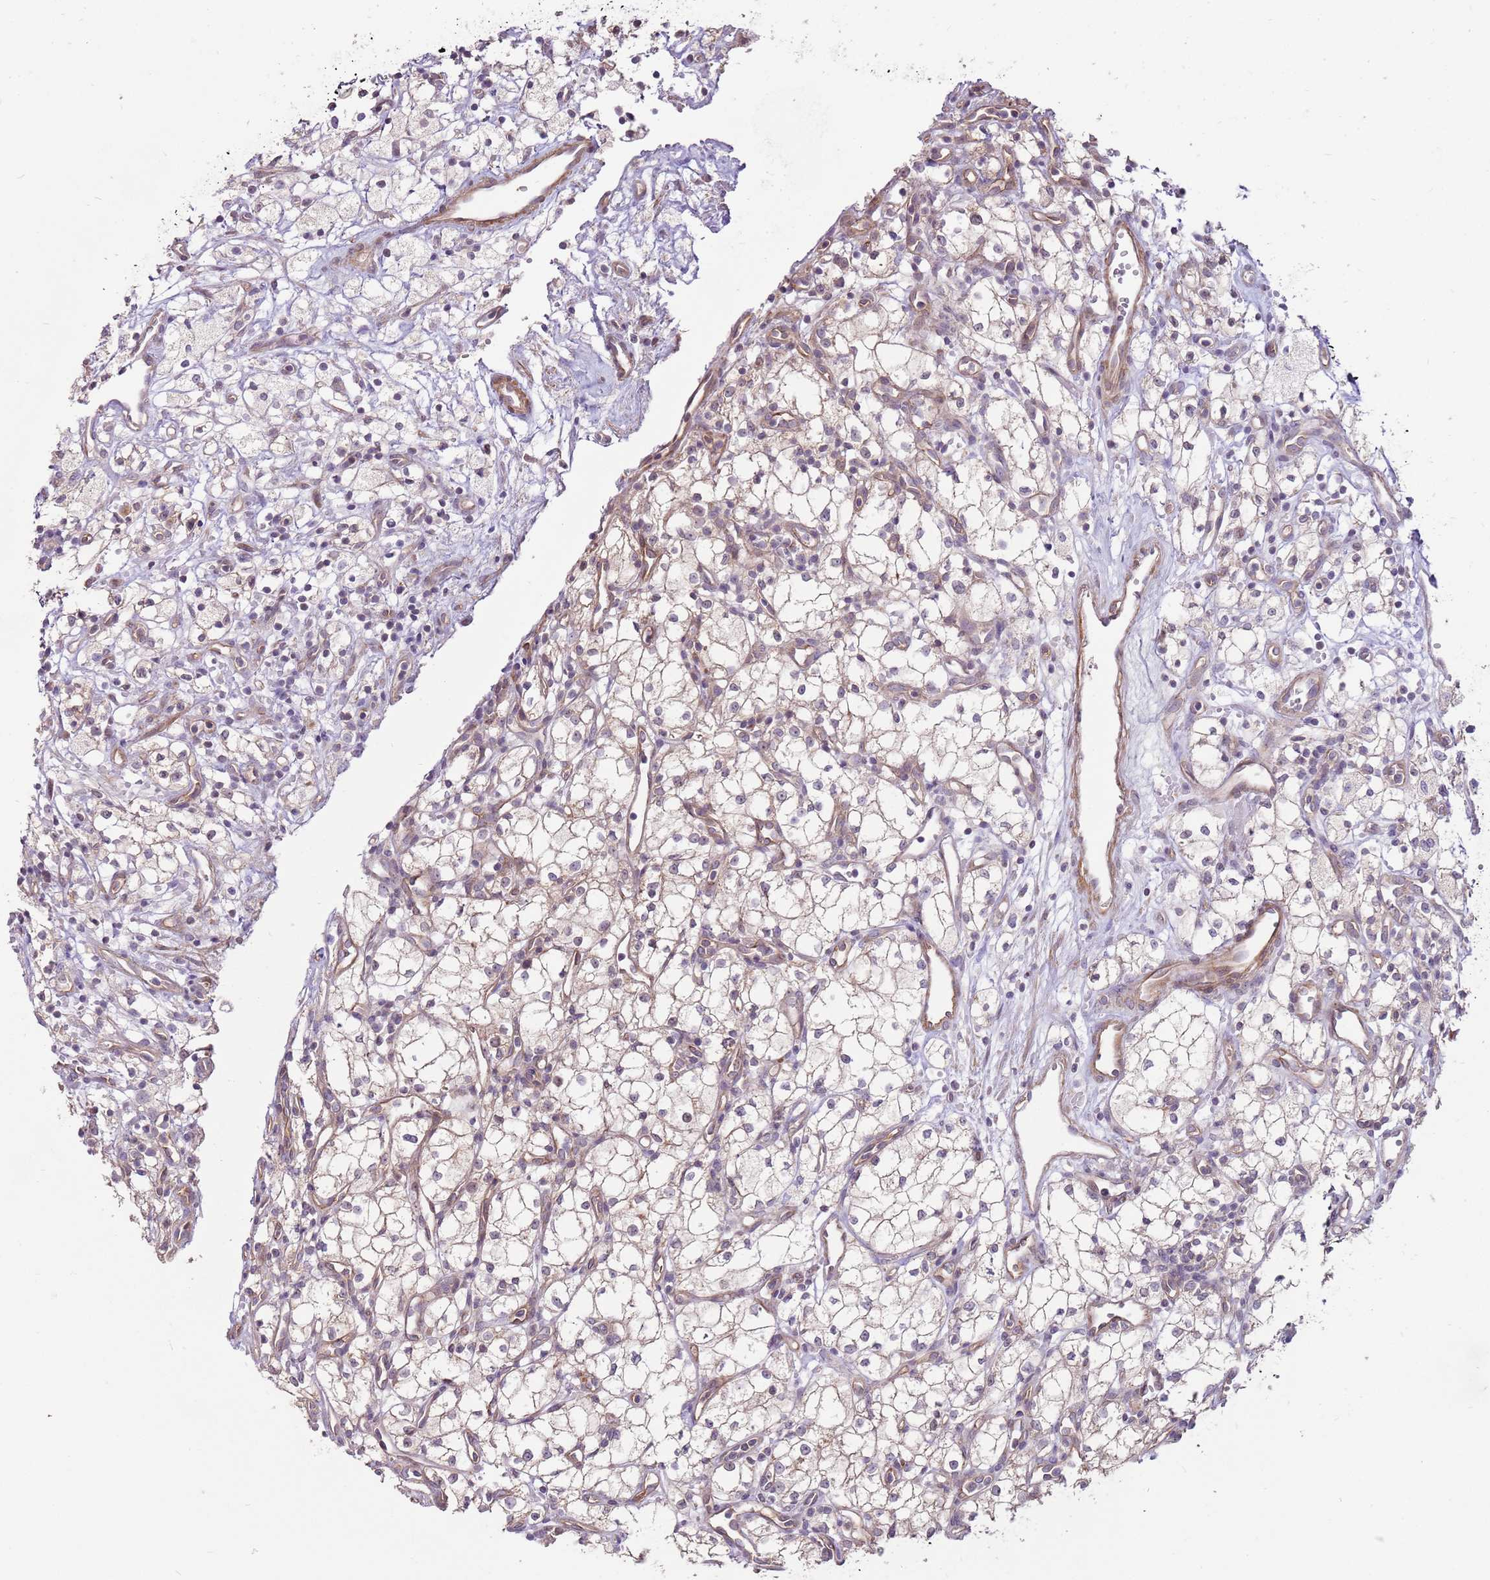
{"staining": {"intensity": "weak", "quantity": "<25%", "location": "cytoplasmic/membranous"}, "tissue": "renal cancer", "cell_type": "Tumor cells", "image_type": "cancer", "snomed": [{"axis": "morphology", "description": "Adenocarcinoma, NOS"}, {"axis": "topography", "description": "Kidney"}], "caption": "High magnification brightfield microscopy of renal cancer stained with DAB (brown) and counterstained with hematoxylin (blue): tumor cells show no significant staining. The staining was performed using DAB to visualize the protein expression in brown, while the nuclei were stained in blue with hematoxylin (Magnification: 20x).", "gene": "SPATA31D1", "patient": {"sex": "male", "age": 59}}